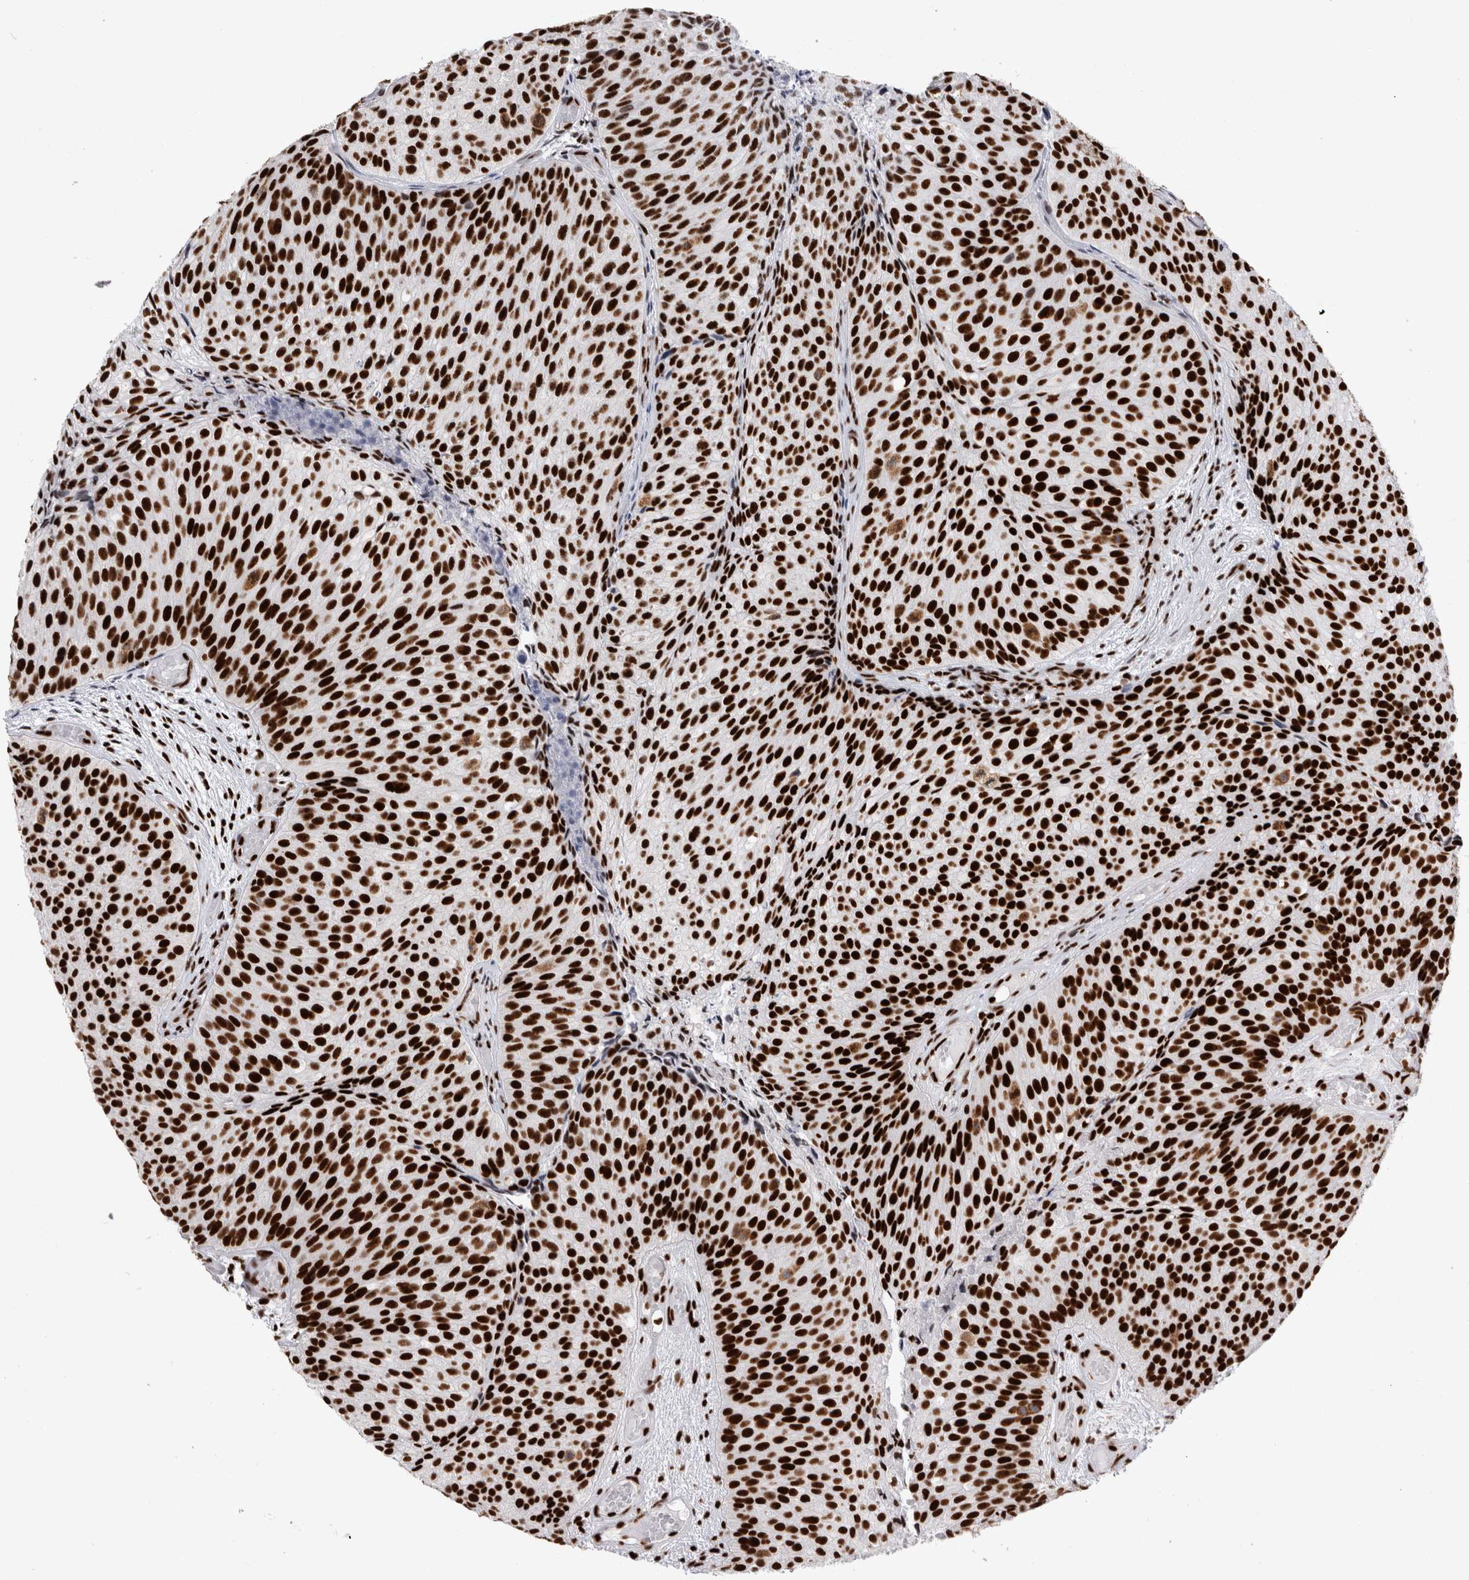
{"staining": {"intensity": "strong", "quantity": ">75%", "location": "nuclear"}, "tissue": "urothelial cancer", "cell_type": "Tumor cells", "image_type": "cancer", "snomed": [{"axis": "morphology", "description": "Urothelial carcinoma, Low grade"}, {"axis": "topography", "description": "Urinary bladder"}], "caption": "A brown stain labels strong nuclear positivity of a protein in low-grade urothelial carcinoma tumor cells.", "gene": "RBM6", "patient": {"sex": "male", "age": 86}}